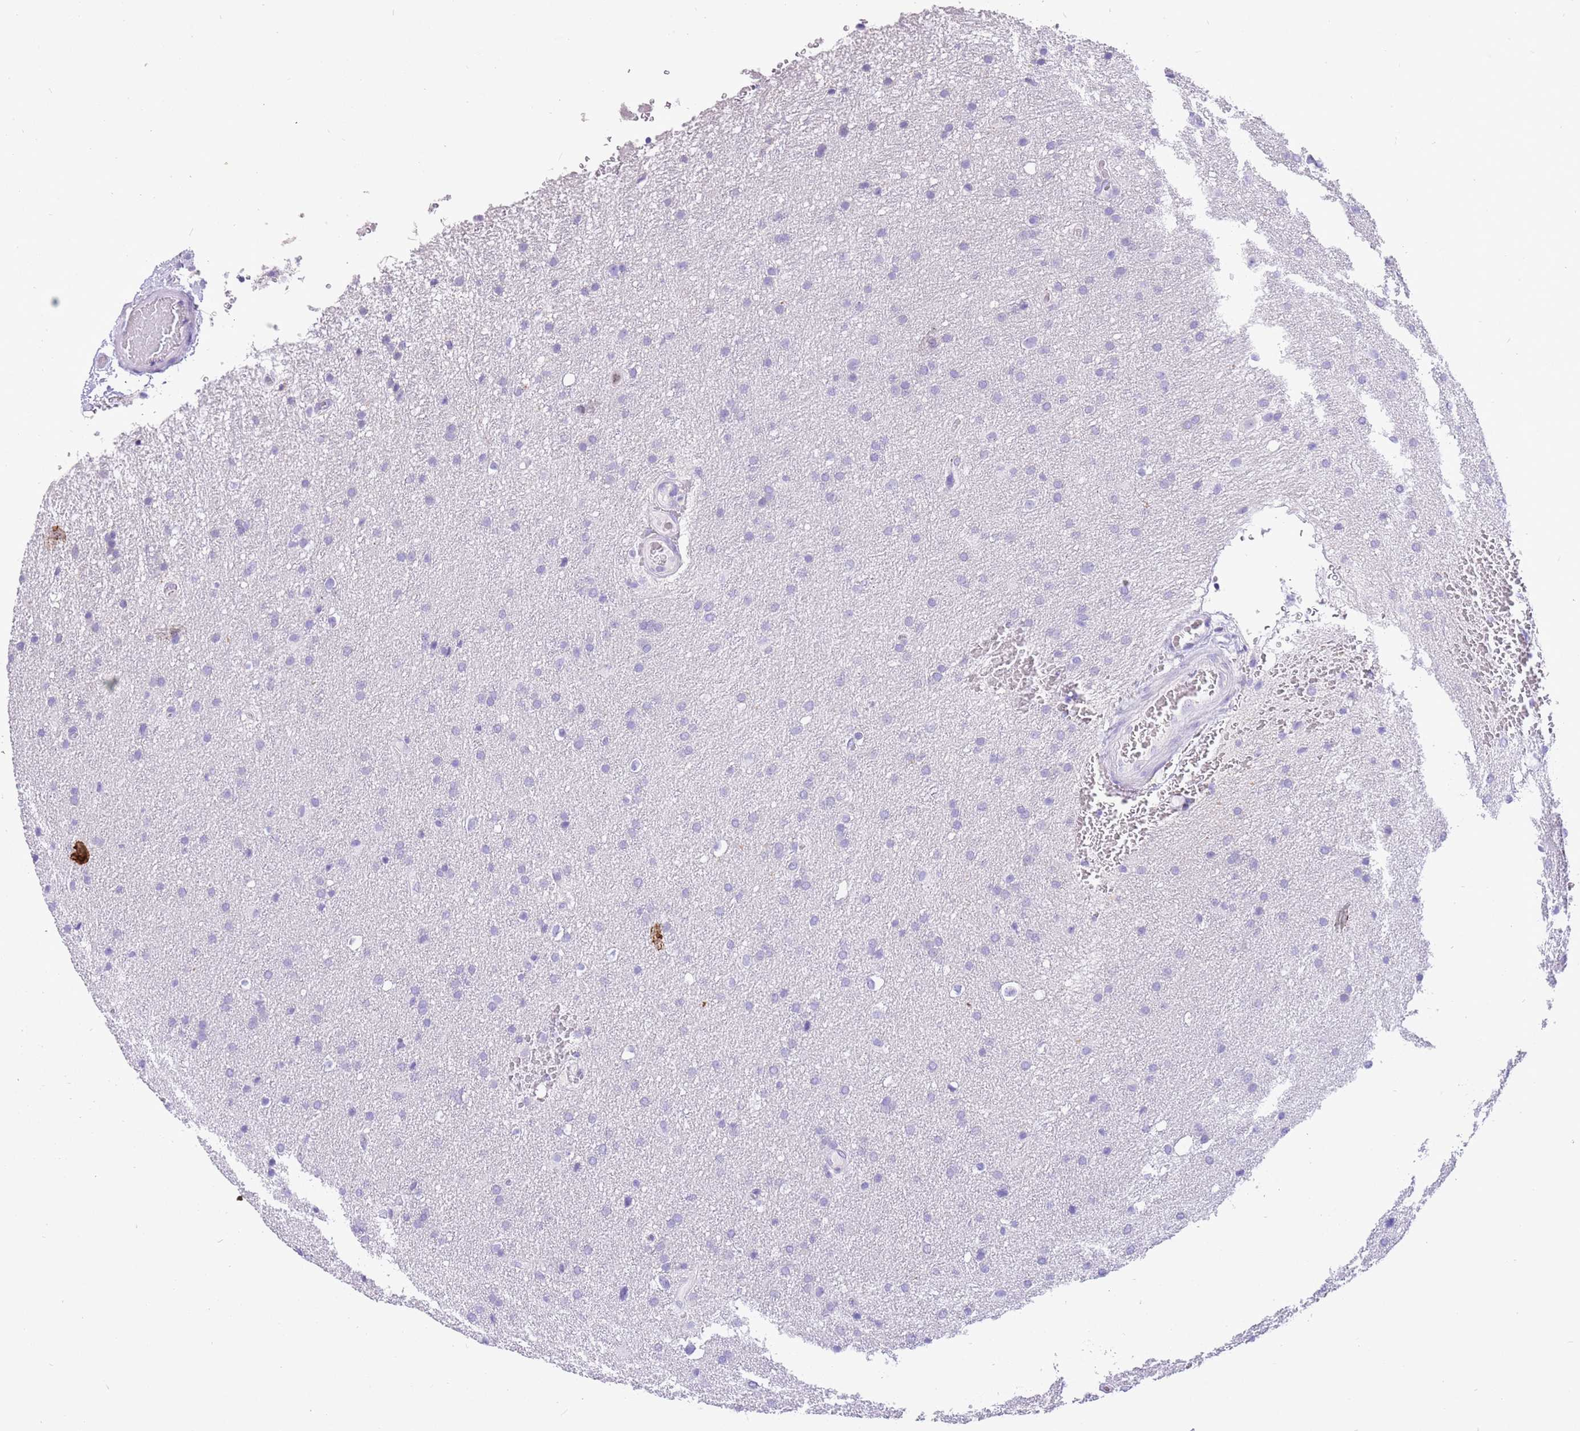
{"staining": {"intensity": "negative", "quantity": "none", "location": "none"}, "tissue": "glioma", "cell_type": "Tumor cells", "image_type": "cancer", "snomed": [{"axis": "morphology", "description": "Glioma, malignant, Low grade"}, {"axis": "topography", "description": "Brain"}], "caption": "DAB (3,3'-diaminobenzidine) immunohistochemical staining of human glioma exhibits no significant expression in tumor cells. (Brightfield microscopy of DAB immunohistochemistry (IHC) at high magnification).", "gene": "R3HDM4", "patient": {"sex": "female", "age": 32}}